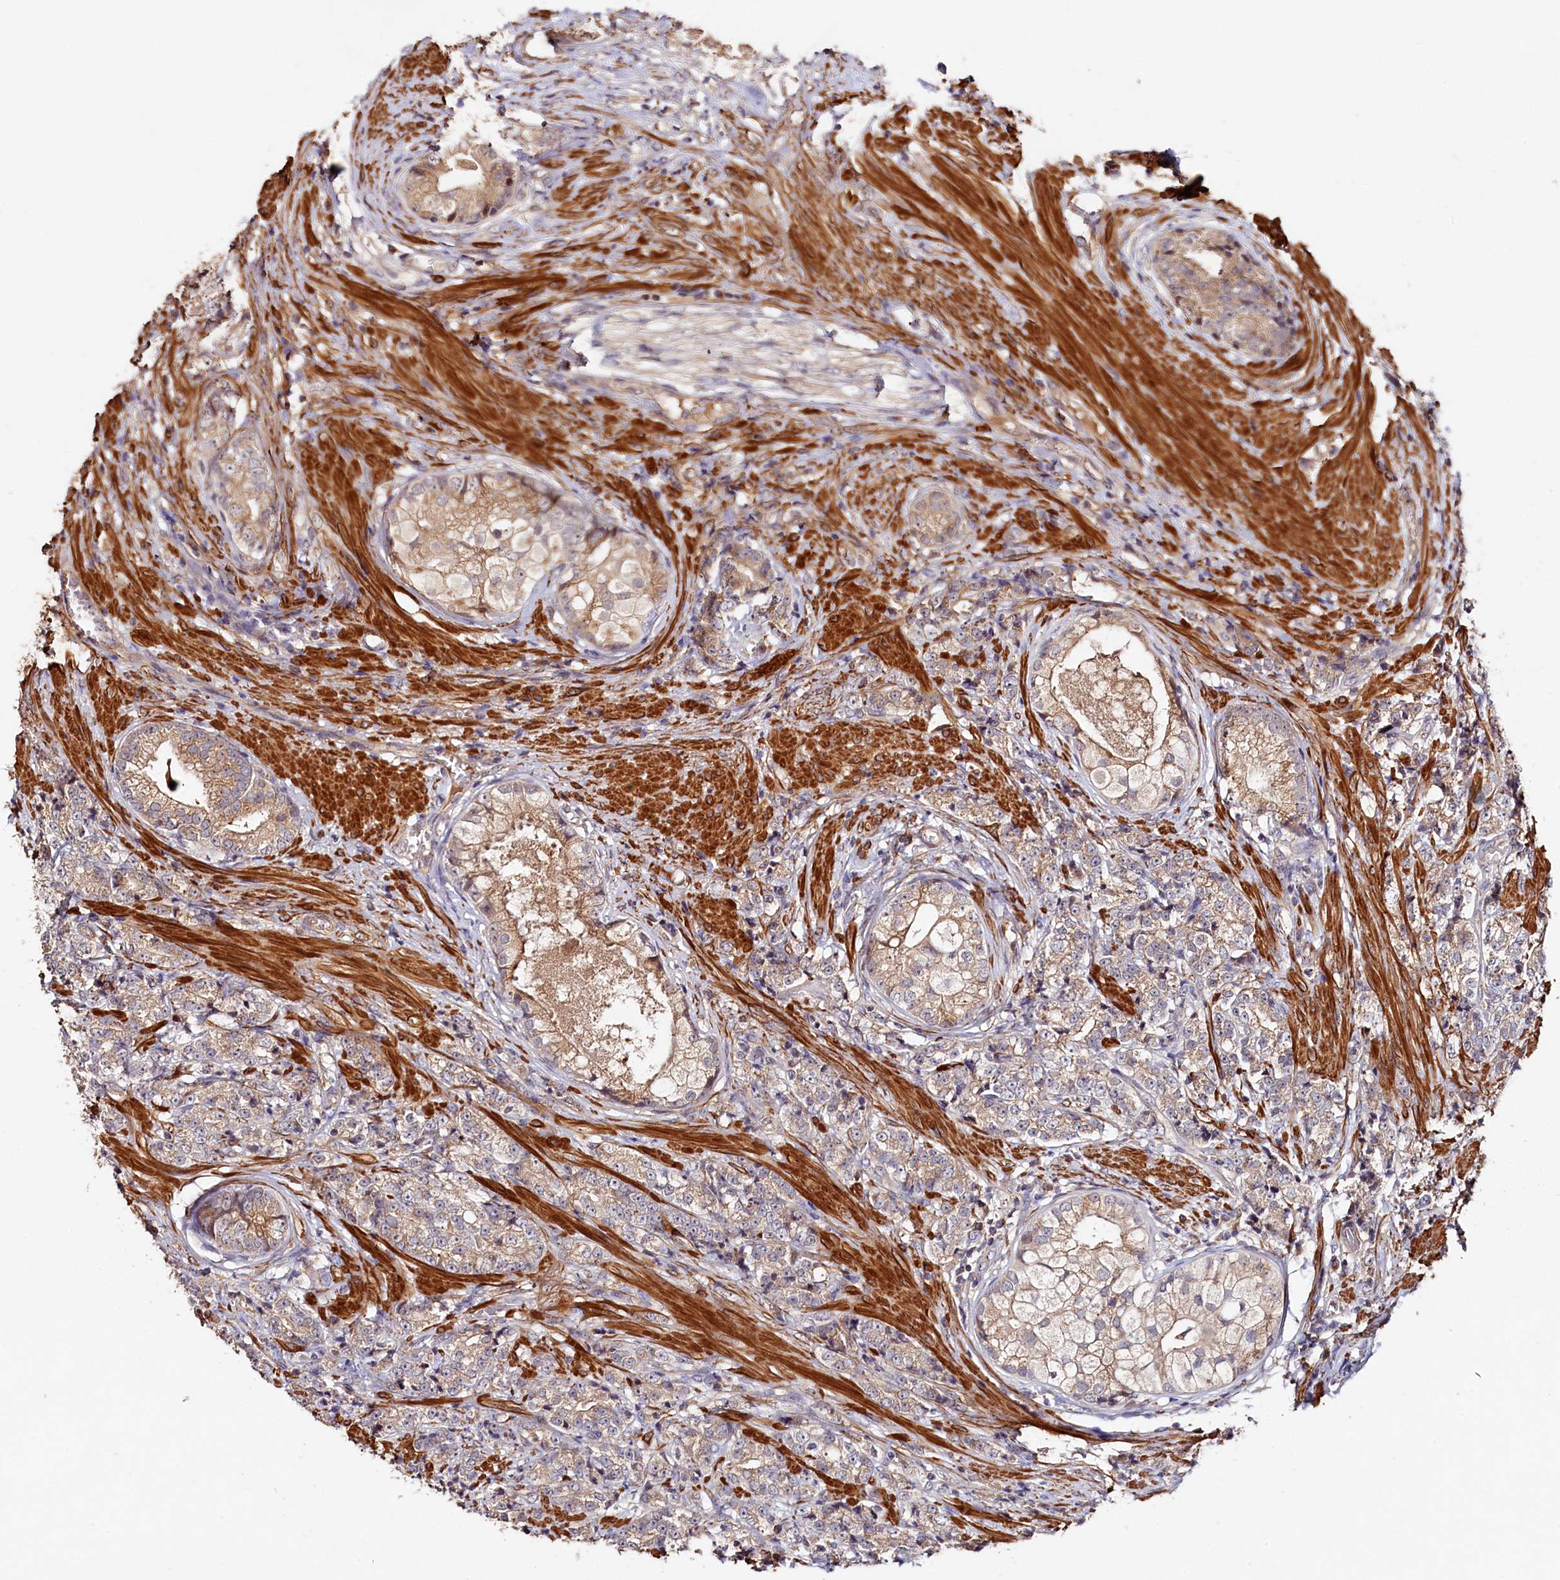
{"staining": {"intensity": "weak", "quantity": ">75%", "location": "cytoplasmic/membranous"}, "tissue": "prostate cancer", "cell_type": "Tumor cells", "image_type": "cancer", "snomed": [{"axis": "morphology", "description": "Adenocarcinoma, High grade"}, {"axis": "topography", "description": "Prostate"}], "caption": "A photomicrograph of human prostate adenocarcinoma (high-grade) stained for a protein exhibits weak cytoplasmic/membranous brown staining in tumor cells.", "gene": "TANGO6", "patient": {"sex": "male", "age": 69}}